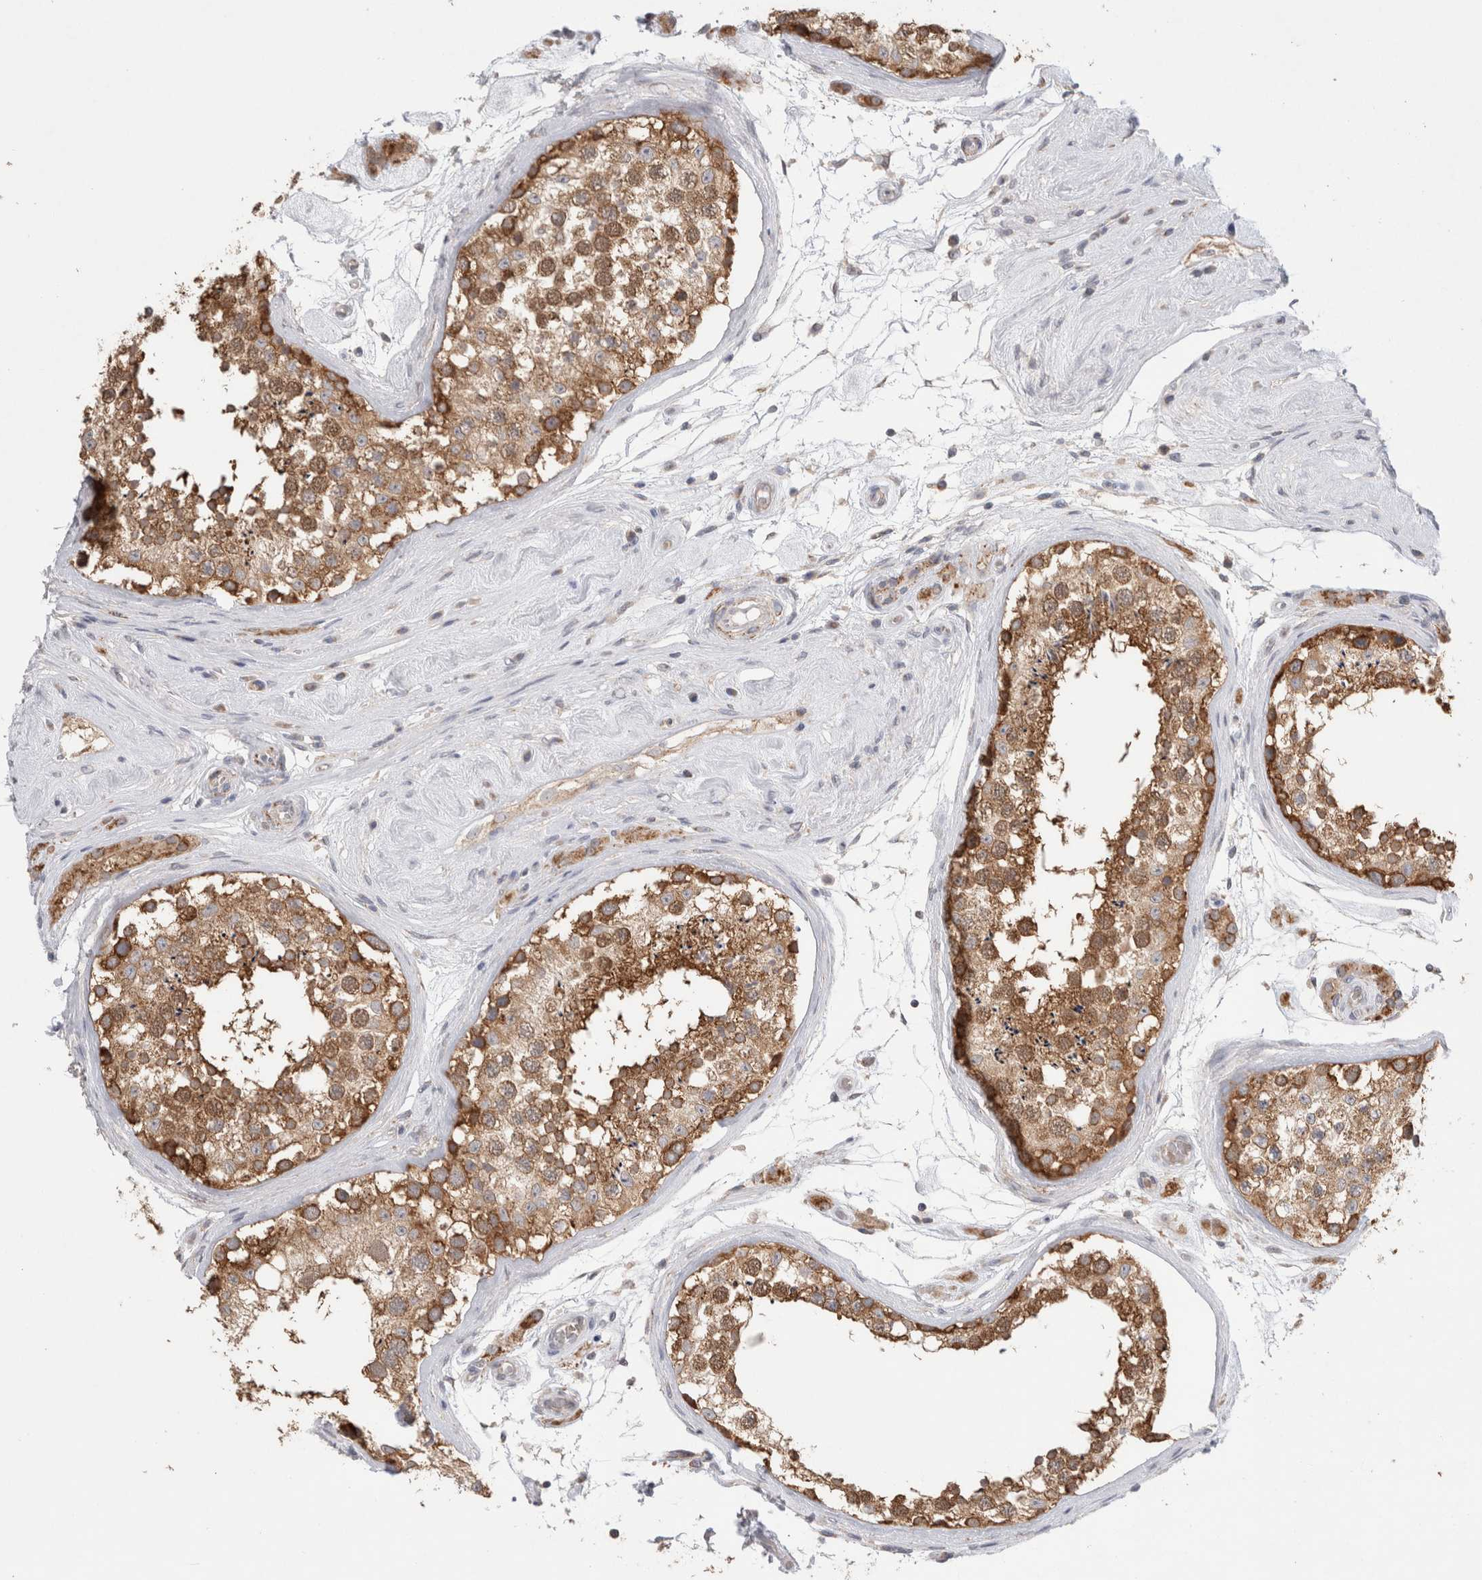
{"staining": {"intensity": "moderate", "quantity": ">75%", "location": "cytoplasmic/membranous"}, "tissue": "testis", "cell_type": "Cells in seminiferous ducts", "image_type": "normal", "snomed": [{"axis": "morphology", "description": "Normal tissue, NOS"}, {"axis": "topography", "description": "Testis"}], "caption": "Immunohistochemistry (IHC) staining of benign testis, which reveals medium levels of moderate cytoplasmic/membranous staining in approximately >75% of cells in seminiferous ducts indicating moderate cytoplasmic/membranous protein positivity. The staining was performed using DAB (brown) for protein detection and nuclei were counterstained in hematoxylin (blue).", "gene": "NDOR1", "patient": {"sex": "male", "age": 46}}